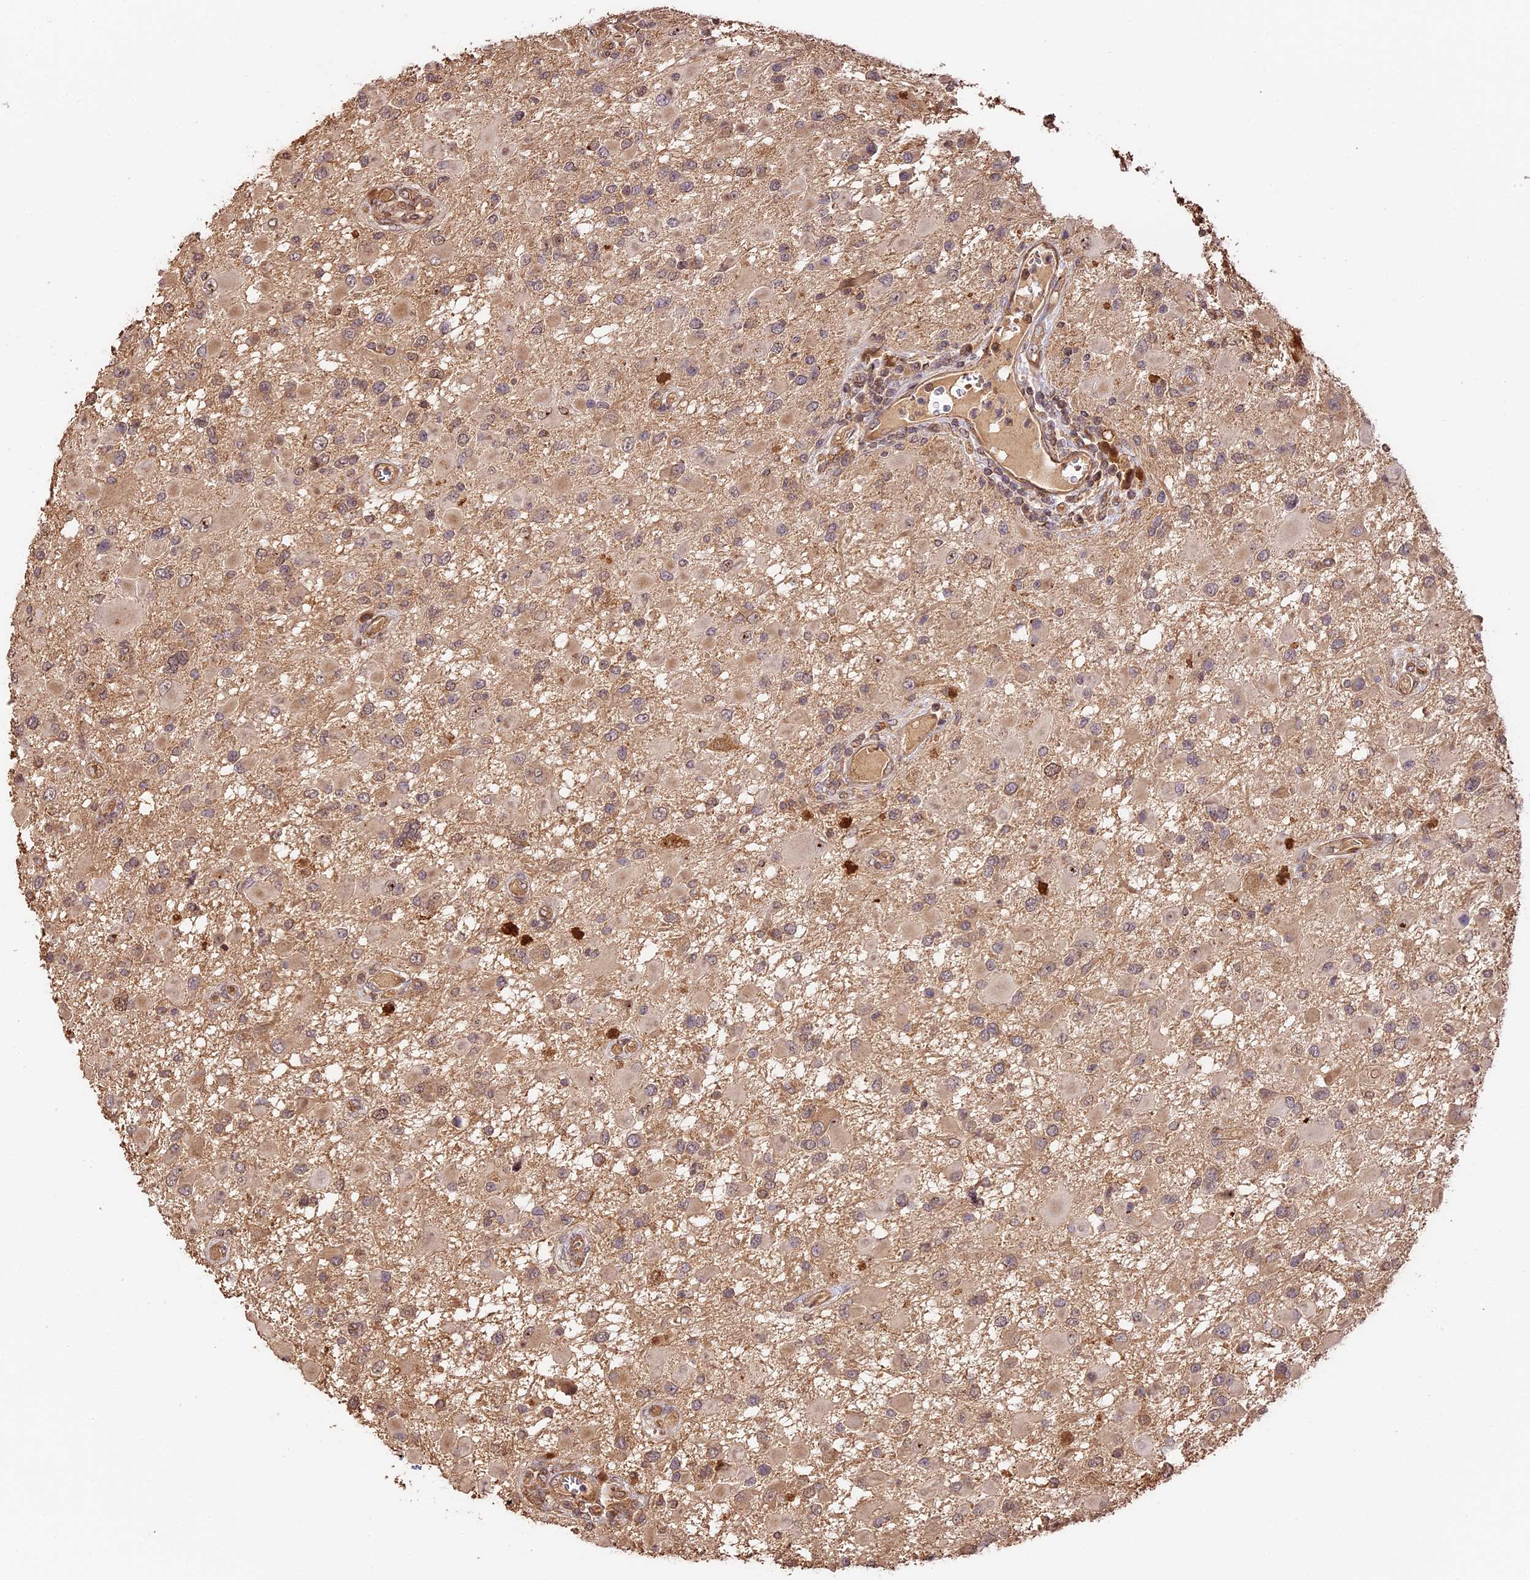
{"staining": {"intensity": "negative", "quantity": "none", "location": "none"}, "tissue": "glioma", "cell_type": "Tumor cells", "image_type": "cancer", "snomed": [{"axis": "morphology", "description": "Glioma, malignant, High grade"}, {"axis": "topography", "description": "Brain"}], "caption": "This is an immunohistochemistry (IHC) micrograph of malignant glioma (high-grade). There is no positivity in tumor cells.", "gene": "PPP1R37", "patient": {"sex": "male", "age": 53}}